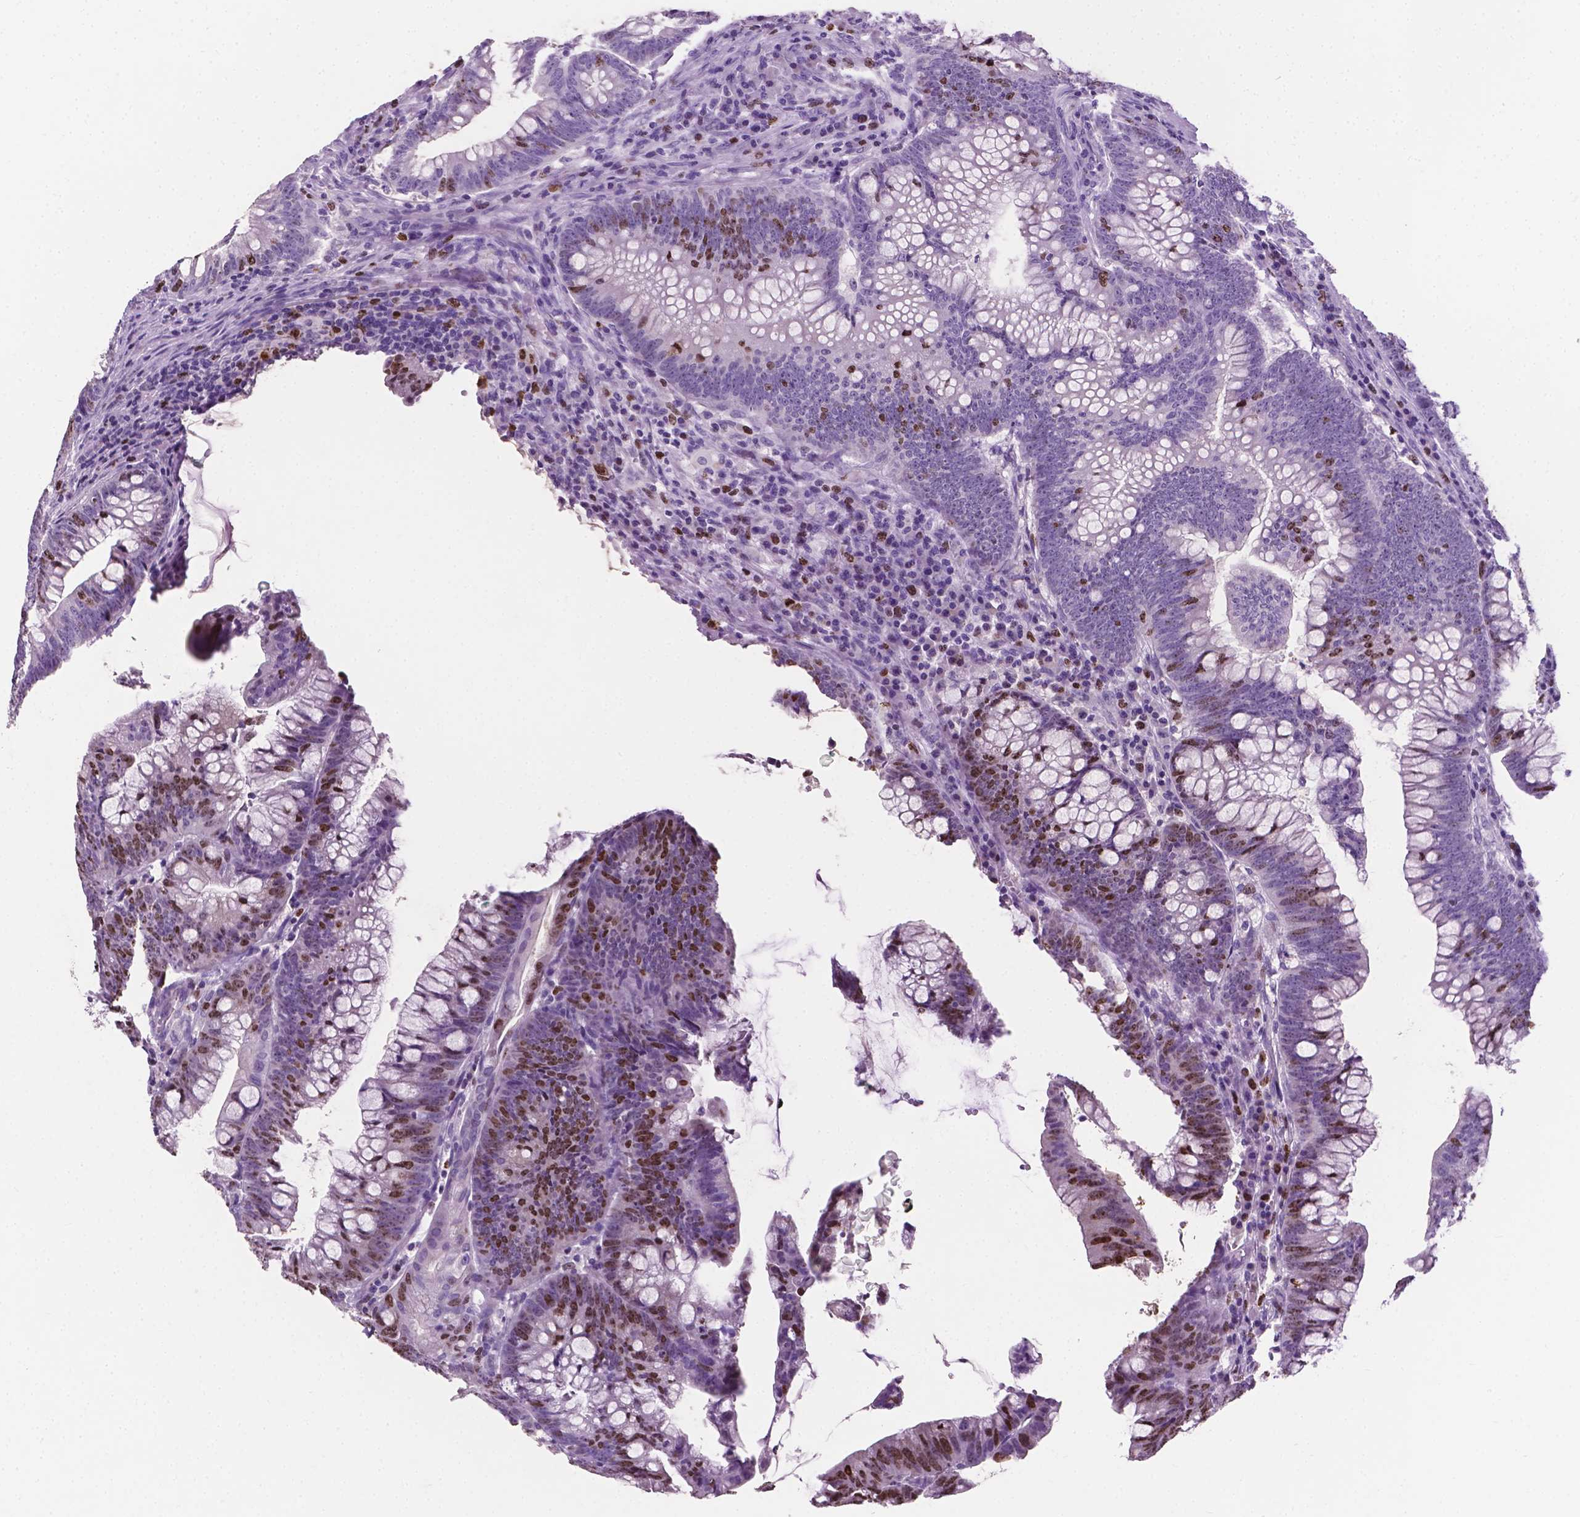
{"staining": {"intensity": "moderate", "quantity": "25%-75%", "location": "nuclear"}, "tissue": "colorectal cancer", "cell_type": "Tumor cells", "image_type": "cancer", "snomed": [{"axis": "morphology", "description": "Adenocarcinoma, NOS"}, {"axis": "topography", "description": "Colon"}], "caption": "High-magnification brightfield microscopy of colorectal adenocarcinoma stained with DAB (brown) and counterstained with hematoxylin (blue). tumor cells exhibit moderate nuclear staining is identified in approximately25%-75% of cells.", "gene": "SIAH2", "patient": {"sex": "male", "age": 62}}